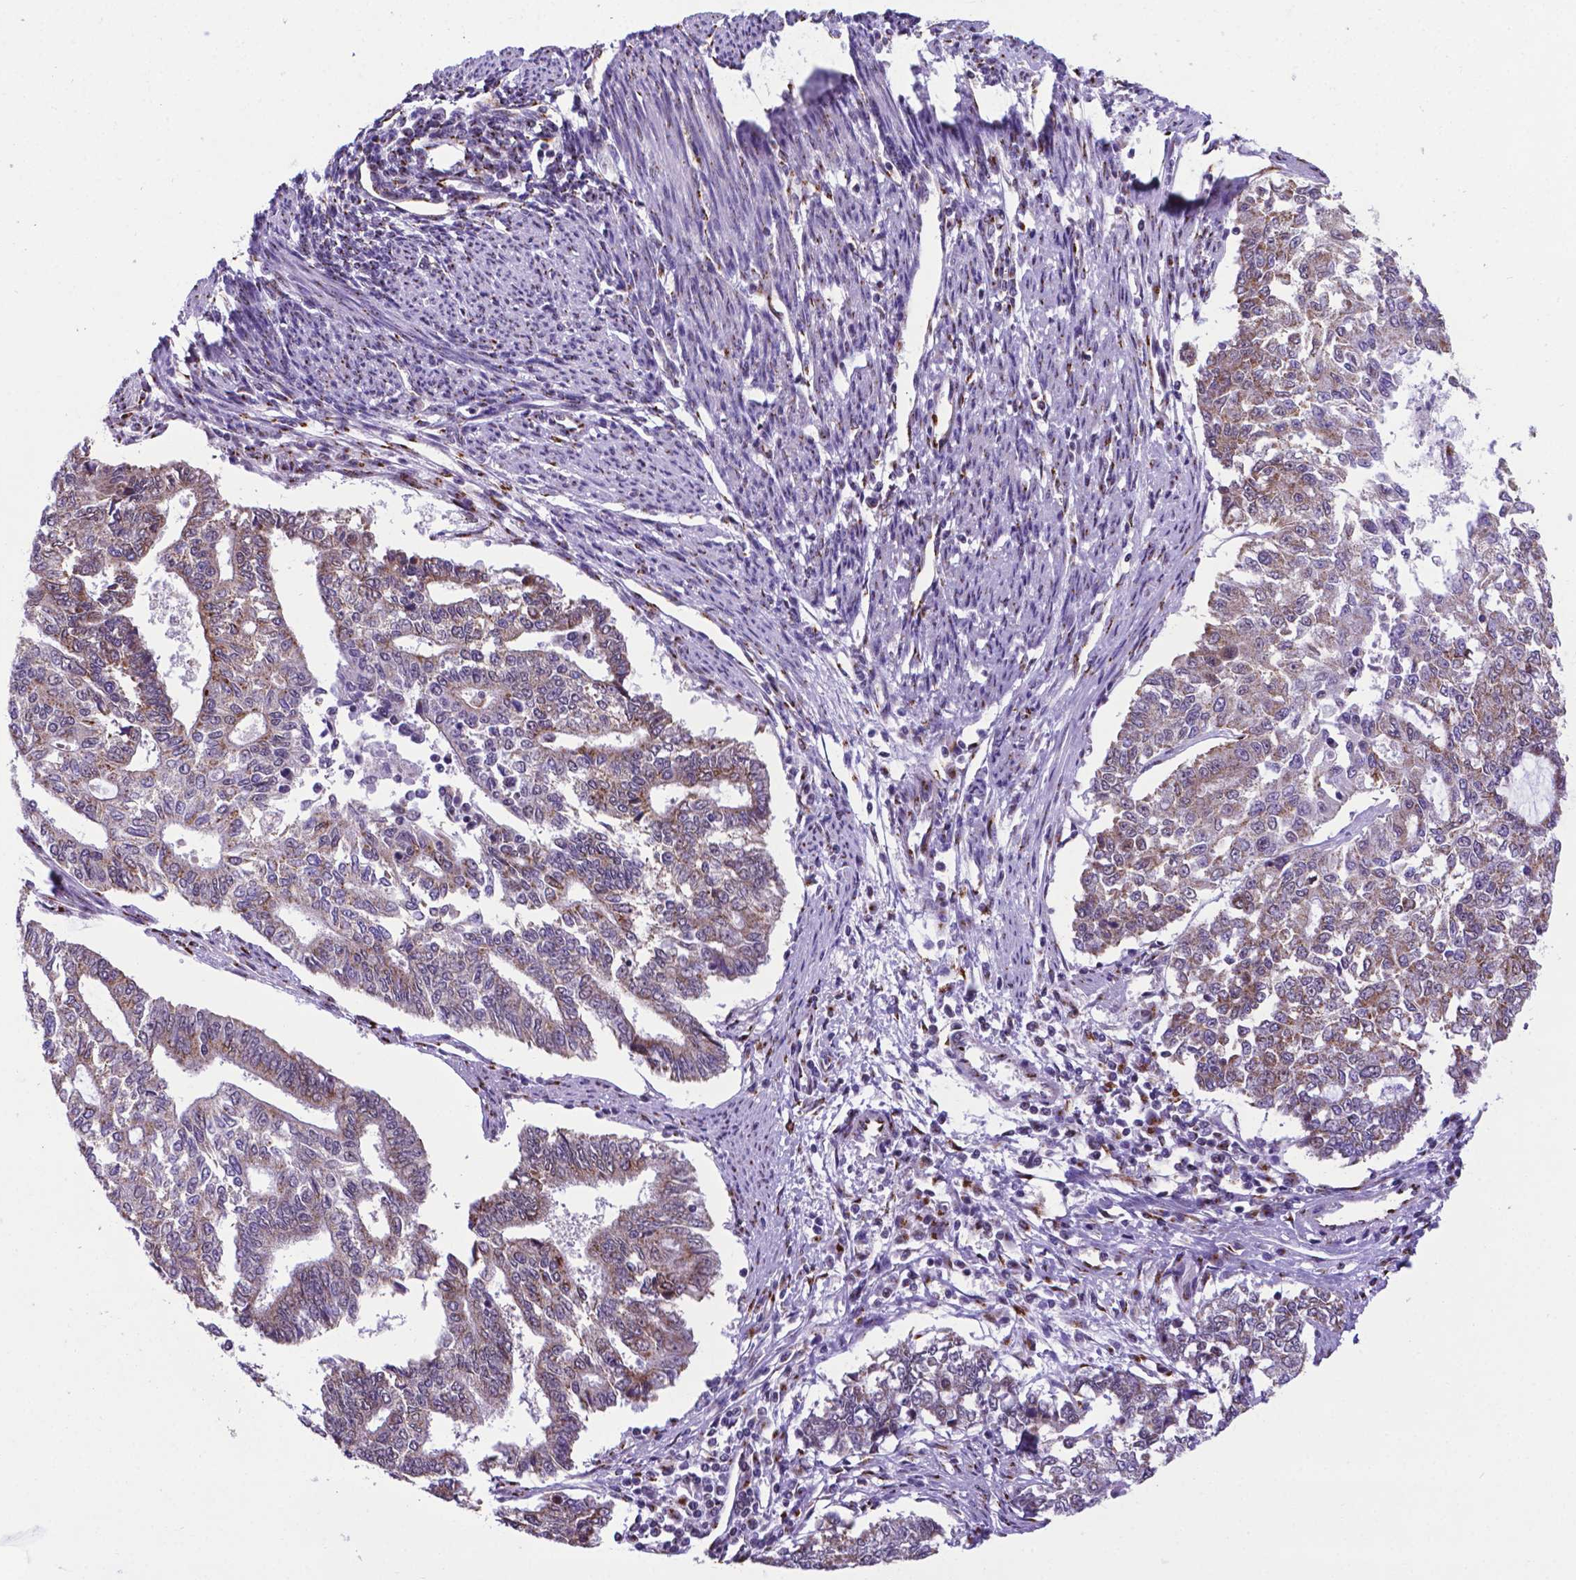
{"staining": {"intensity": "weak", "quantity": "25%-75%", "location": "cytoplasmic/membranous"}, "tissue": "endometrial cancer", "cell_type": "Tumor cells", "image_type": "cancer", "snomed": [{"axis": "morphology", "description": "Adenocarcinoma, NOS"}, {"axis": "topography", "description": "Uterus"}], "caption": "Brown immunohistochemical staining in human endometrial cancer (adenocarcinoma) demonstrates weak cytoplasmic/membranous staining in approximately 25%-75% of tumor cells.", "gene": "MRPL10", "patient": {"sex": "female", "age": 59}}